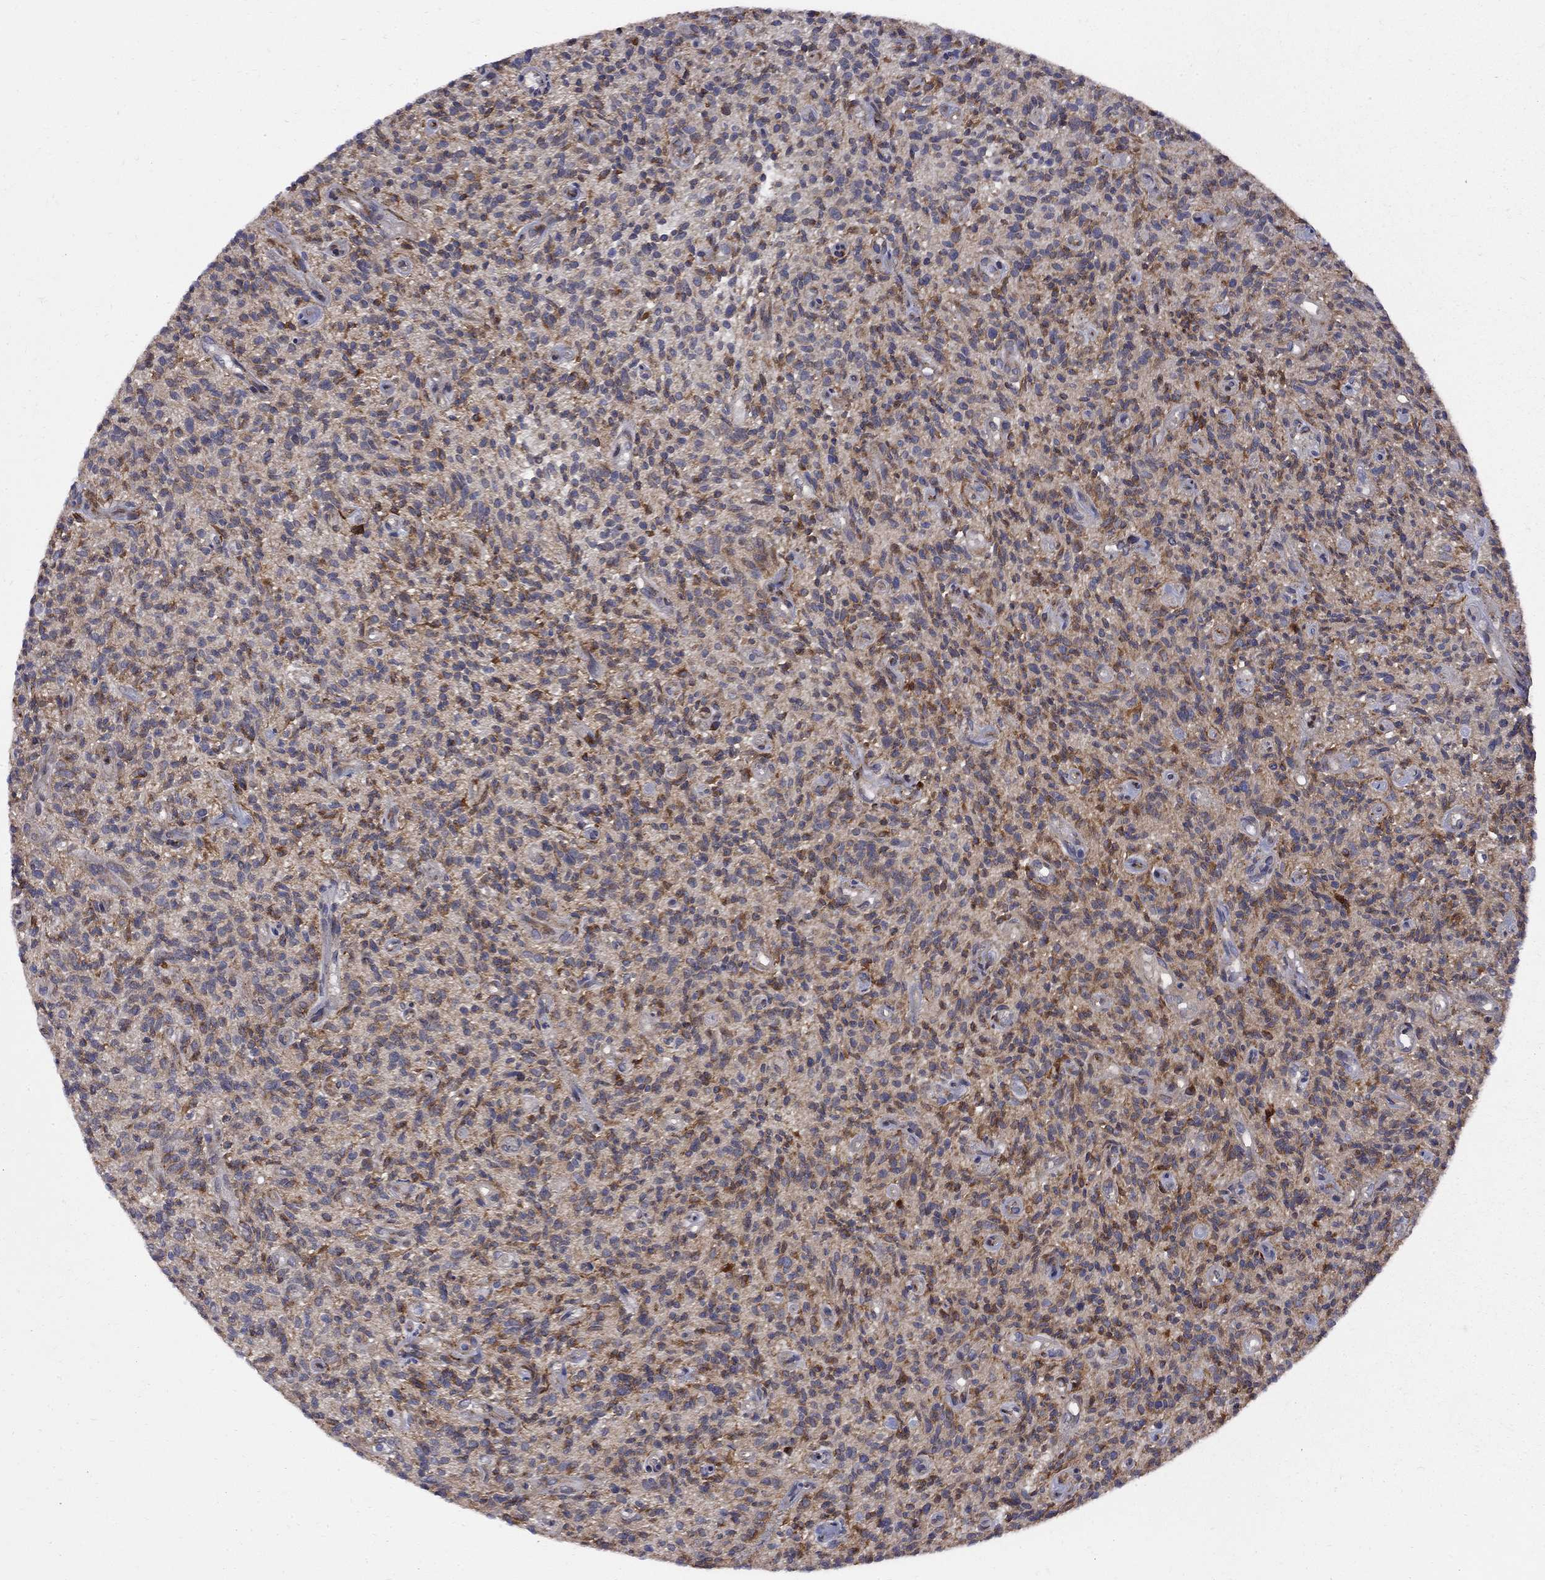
{"staining": {"intensity": "strong", "quantity": "<25%", "location": "cytoplasmic/membranous"}, "tissue": "glioma", "cell_type": "Tumor cells", "image_type": "cancer", "snomed": [{"axis": "morphology", "description": "Glioma, malignant, High grade"}, {"axis": "topography", "description": "Brain"}], "caption": "Malignant glioma (high-grade) stained for a protein (brown) shows strong cytoplasmic/membranous positive staining in approximately <25% of tumor cells.", "gene": "MTHFR", "patient": {"sex": "male", "age": 64}}